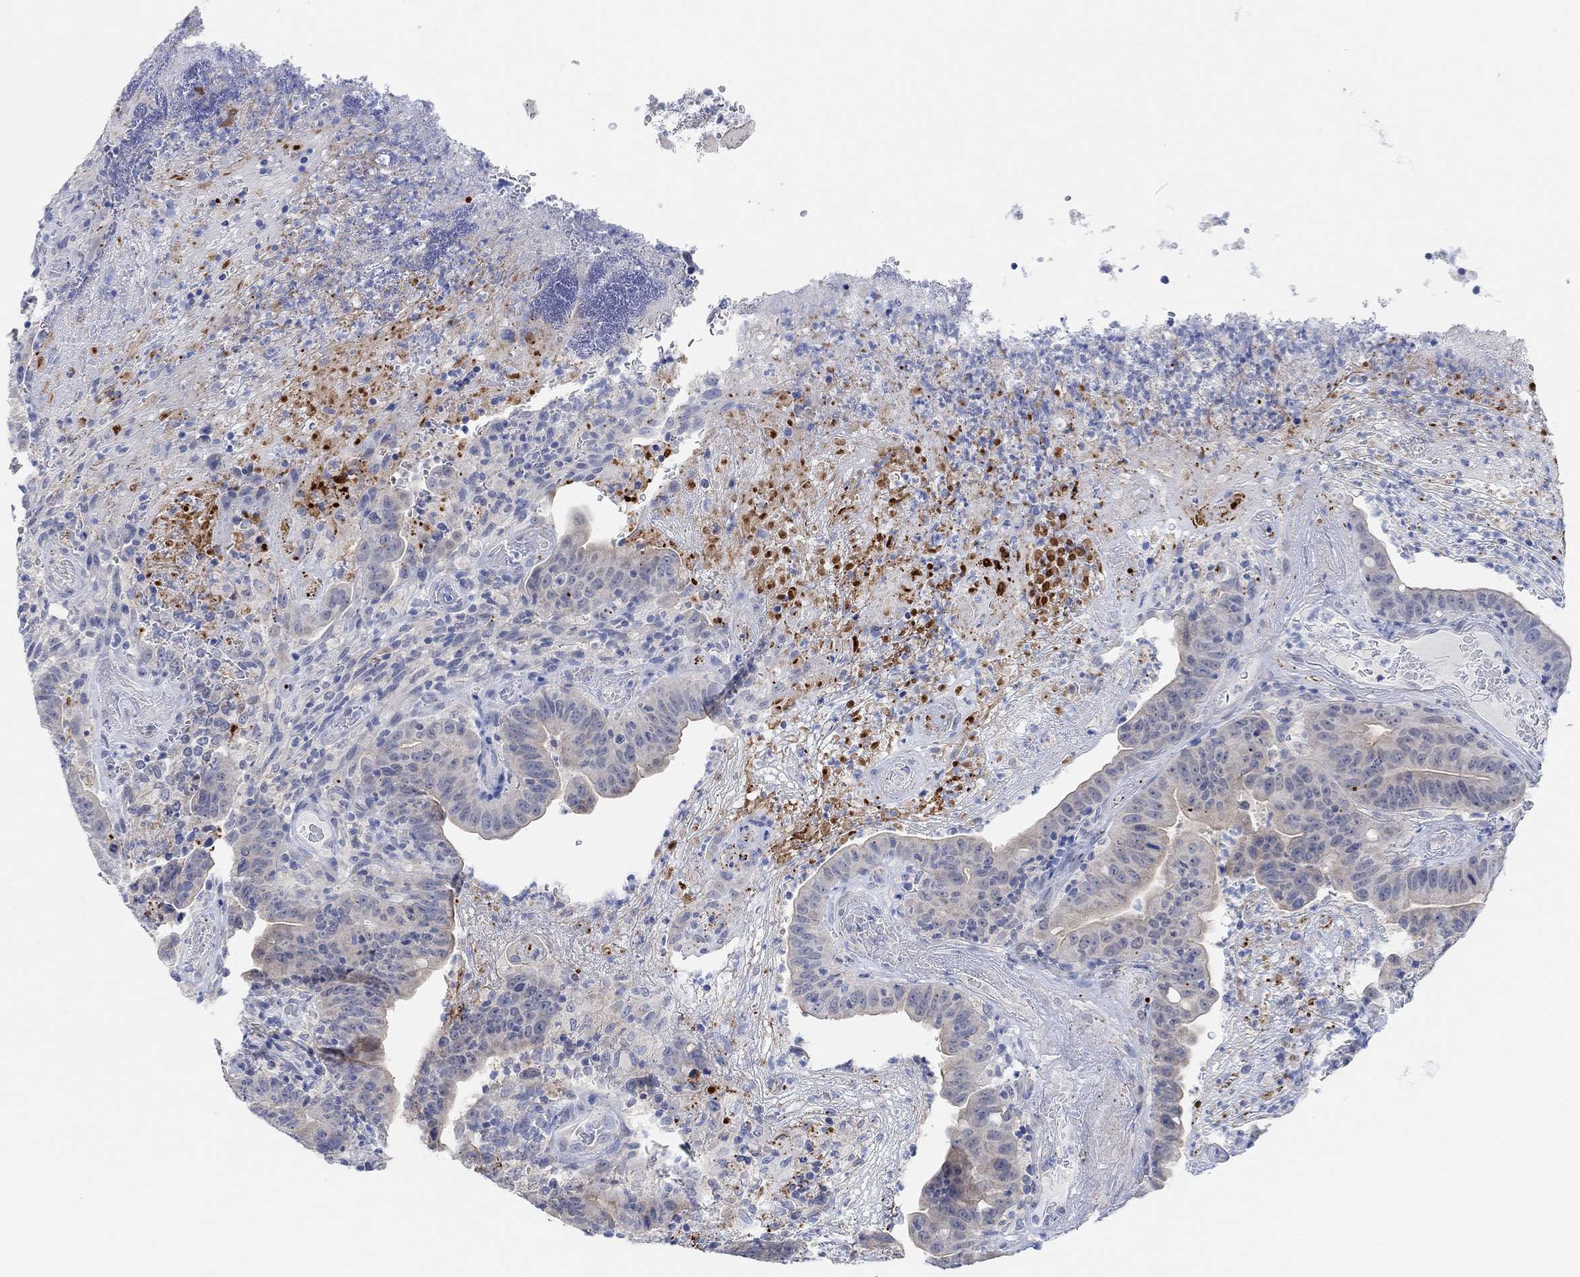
{"staining": {"intensity": "negative", "quantity": "none", "location": "none"}, "tissue": "colorectal cancer", "cell_type": "Tumor cells", "image_type": "cancer", "snomed": [{"axis": "morphology", "description": "Adenocarcinoma, NOS"}, {"axis": "topography", "description": "Colon"}], "caption": "Histopathology image shows no protein expression in tumor cells of colorectal cancer tissue.", "gene": "RIMS1", "patient": {"sex": "female", "age": 75}}